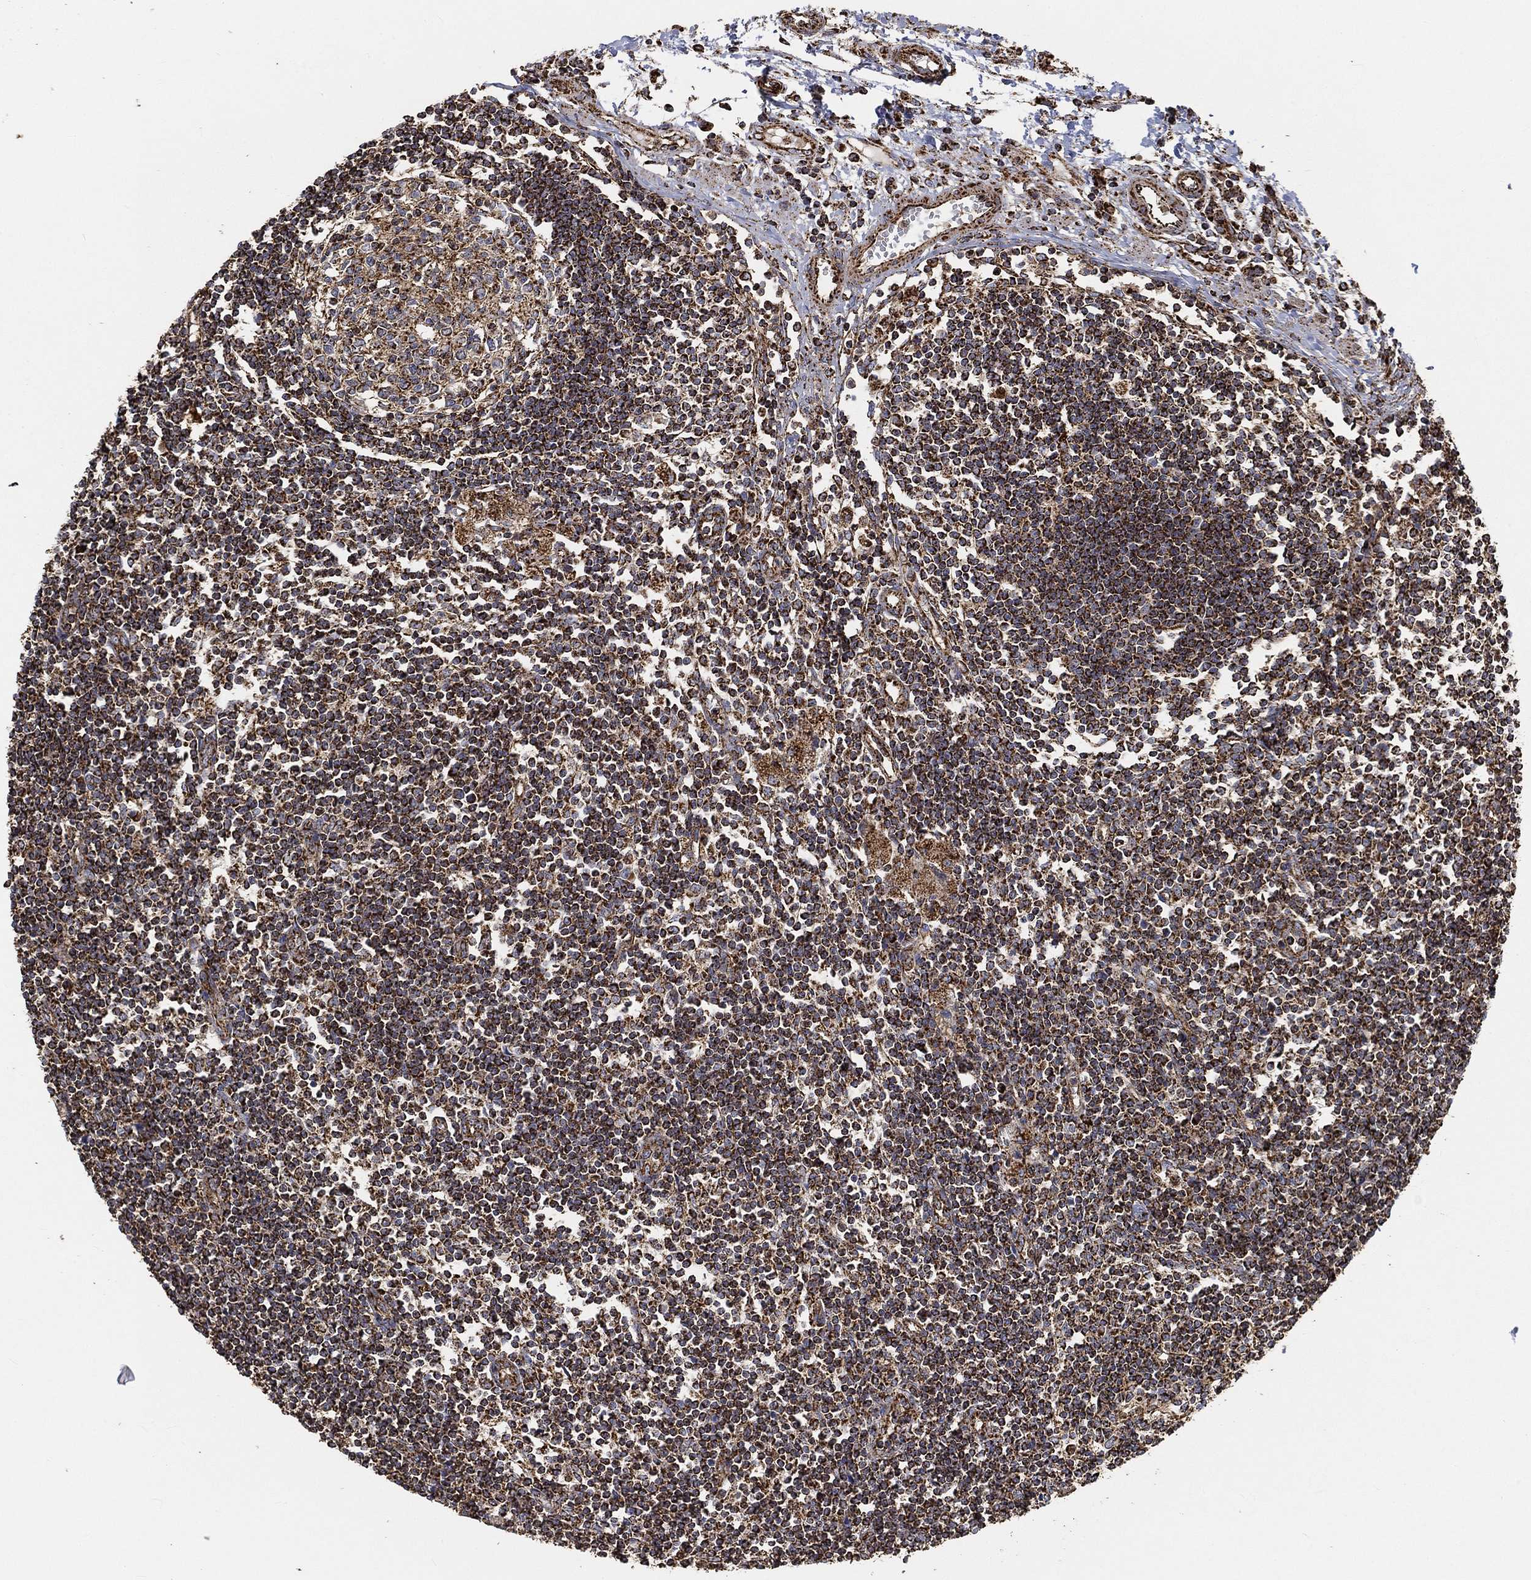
{"staining": {"intensity": "strong", "quantity": ">75%", "location": "cytoplasmic/membranous"}, "tissue": "lymph node", "cell_type": "Germinal center cells", "image_type": "normal", "snomed": [{"axis": "morphology", "description": "Normal tissue, NOS"}, {"axis": "morphology", "description": "Adenocarcinoma, NOS"}, {"axis": "topography", "description": "Lymph node"}, {"axis": "topography", "description": "Pancreas"}], "caption": "The micrograph demonstrates staining of unremarkable lymph node, revealing strong cytoplasmic/membranous protein positivity (brown color) within germinal center cells.", "gene": "SLC38A7", "patient": {"sex": "female", "age": 58}}